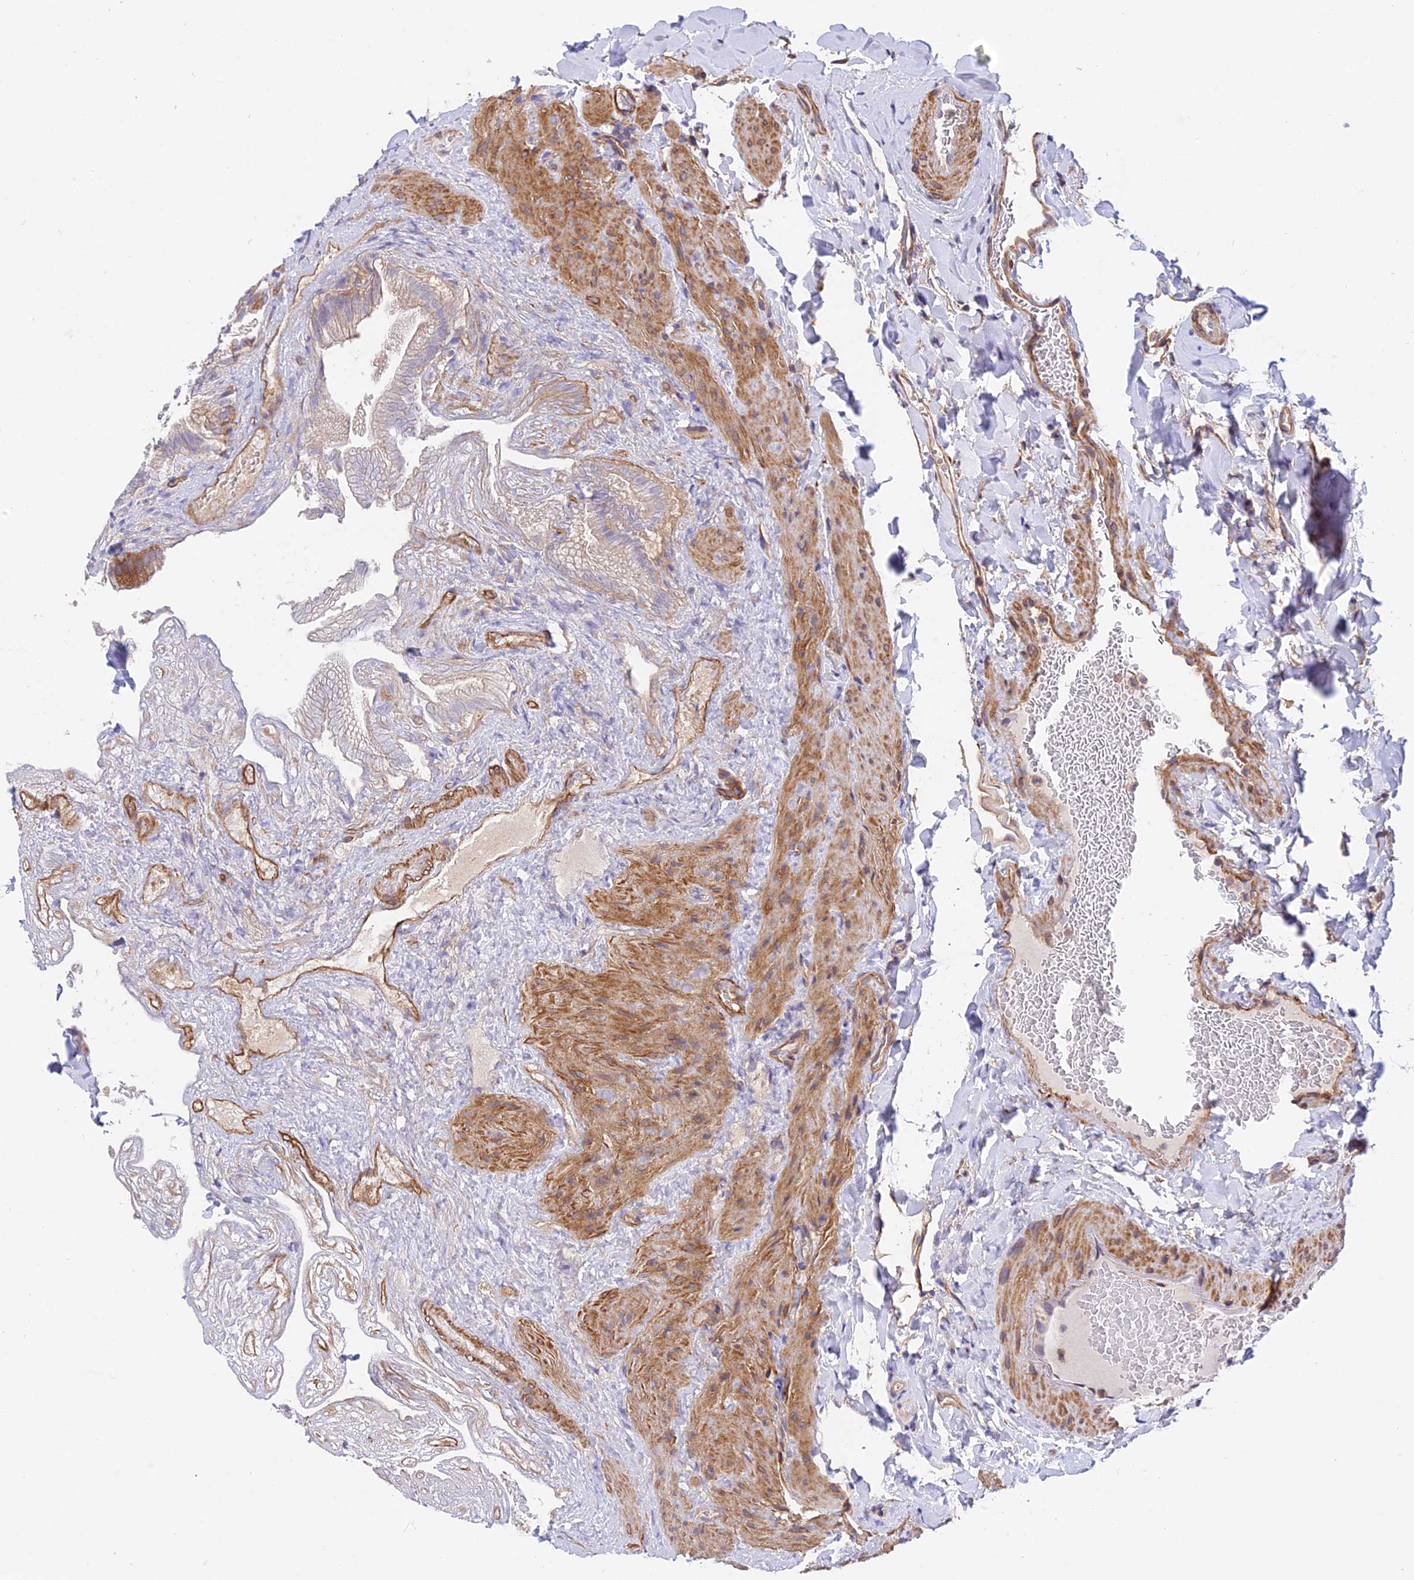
{"staining": {"intensity": "strong", "quantity": "25%-75%", "location": "cytoplasmic/membranous"}, "tissue": "gallbladder", "cell_type": "Glandular cells", "image_type": "normal", "snomed": [{"axis": "morphology", "description": "Normal tissue, NOS"}, {"axis": "topography", "description": "Gallbladder"}], "caption": "The photomicrograph displays immunohistochemical staining of benign gallbladder. There is strong cytoplasmic/membranous positivity is identified in approximately 25%-75% of glandular cells. (DAB (3,3'-diaminobenzidine) IHC, brown staining for protein, blue staining for nuclei).", "gene": "TRIM43B", "patient": {"sex": "female", "age": 30}}